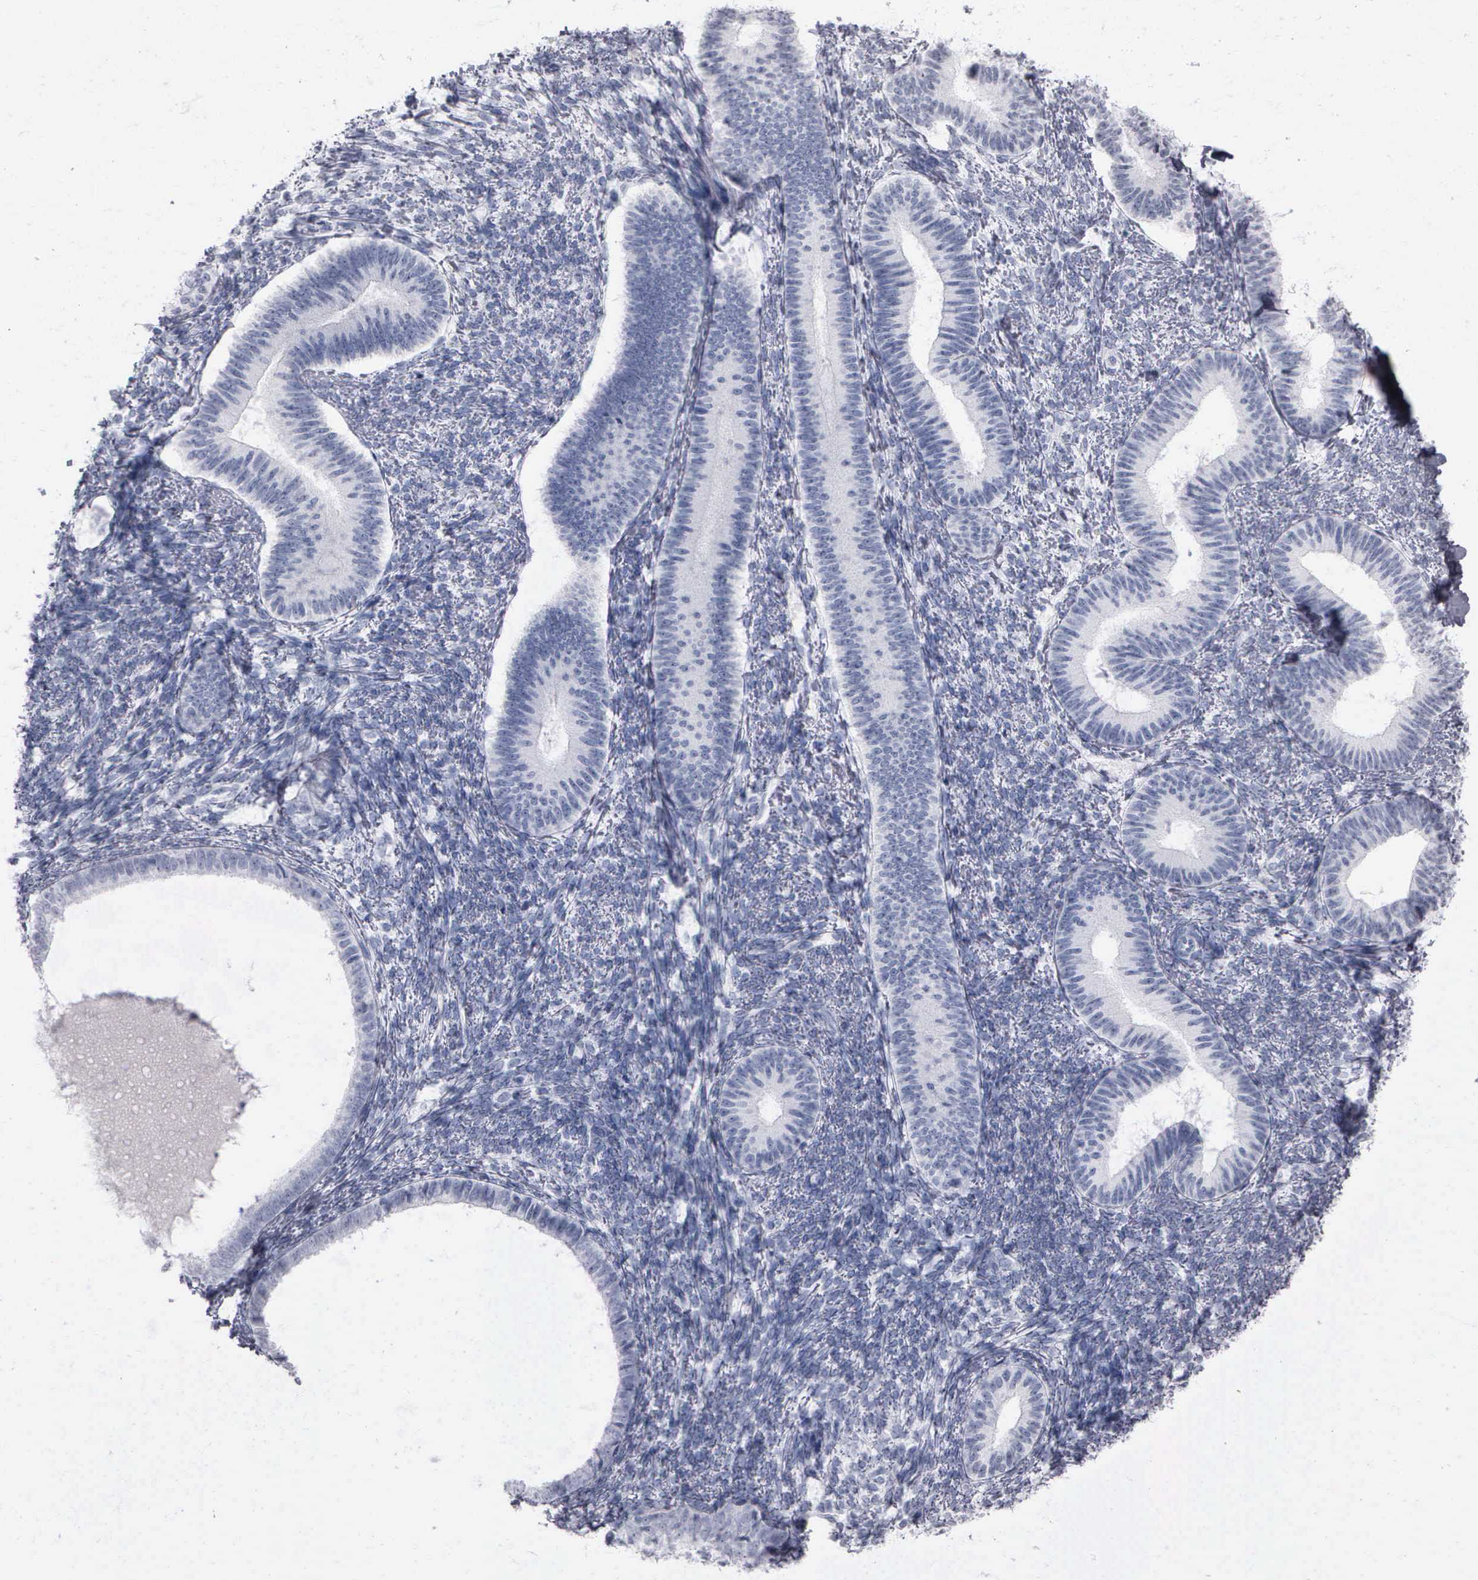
{"staining": {"intensity": "negative", "quantity": "none", "location": "none"}, "tissue": "endometrium", "cell_type": "Cells in endometrial stroma", "image_type": "normal", "snomed": [{"axis": "morphology", "description": "Normal tissue, NOS"}, {"axis": "topography", "description": "Endometrium"}], "caption": "Cells in endometrial stroma show no significant protein positivity in benign endometrium.", "gene": "NKX2", "patient": {"sex": "female", "age": 82}}